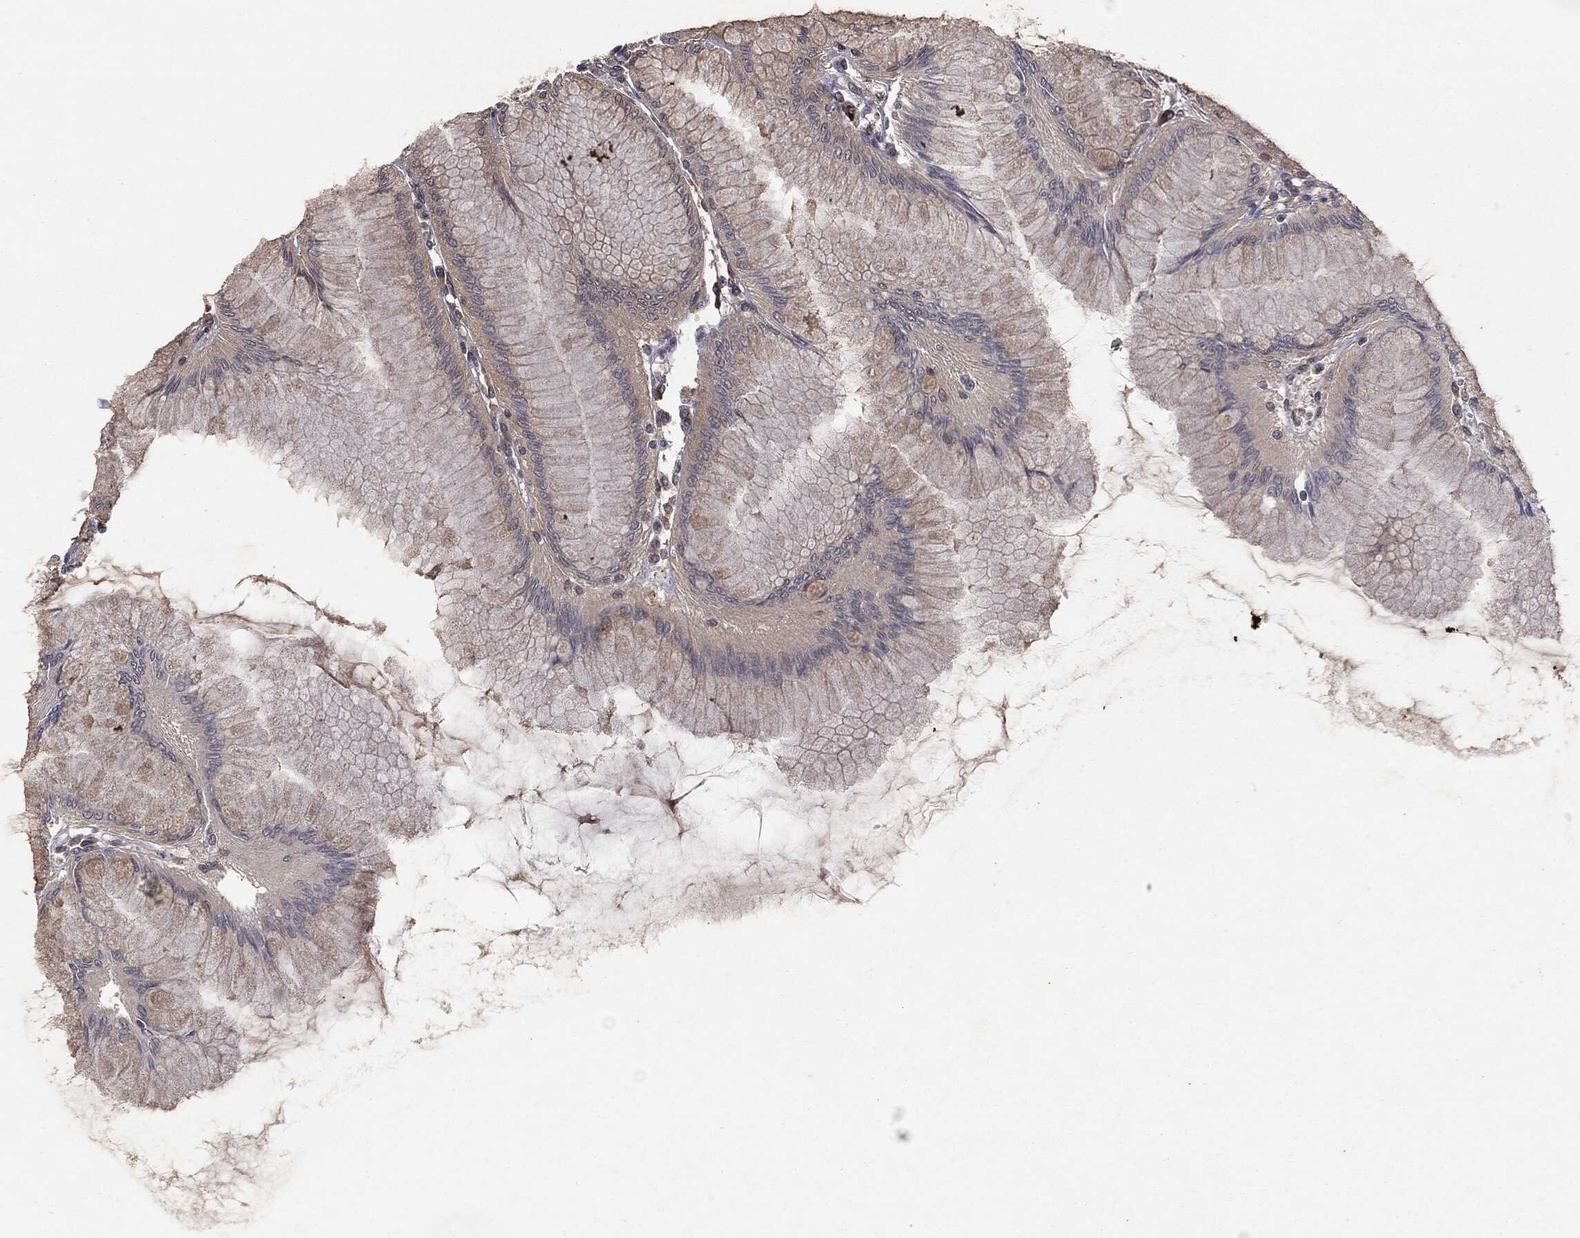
{"staining": {"intensity": "weak", "quantity": "25%-75%", "location": "cytoplasmic/membranous"}, "tissue": "stomach", "cell_type": "Glandular cells", "image_type": "normal", "snomed": [{"axis": "morphology", "description": "Normal tissue, NOS"}, {"axis": "topography", "description": "Stomach"}], "caption": "Unremarkable stomach demonstrates weak cytoplasmic/membranous expression in about 25%-75% of glandular cells (DAB IHC, brown staining for protein, blue staining for nuclei)..", "gene": "KRT7", "patient": {"sex": "female", "age": 57}}